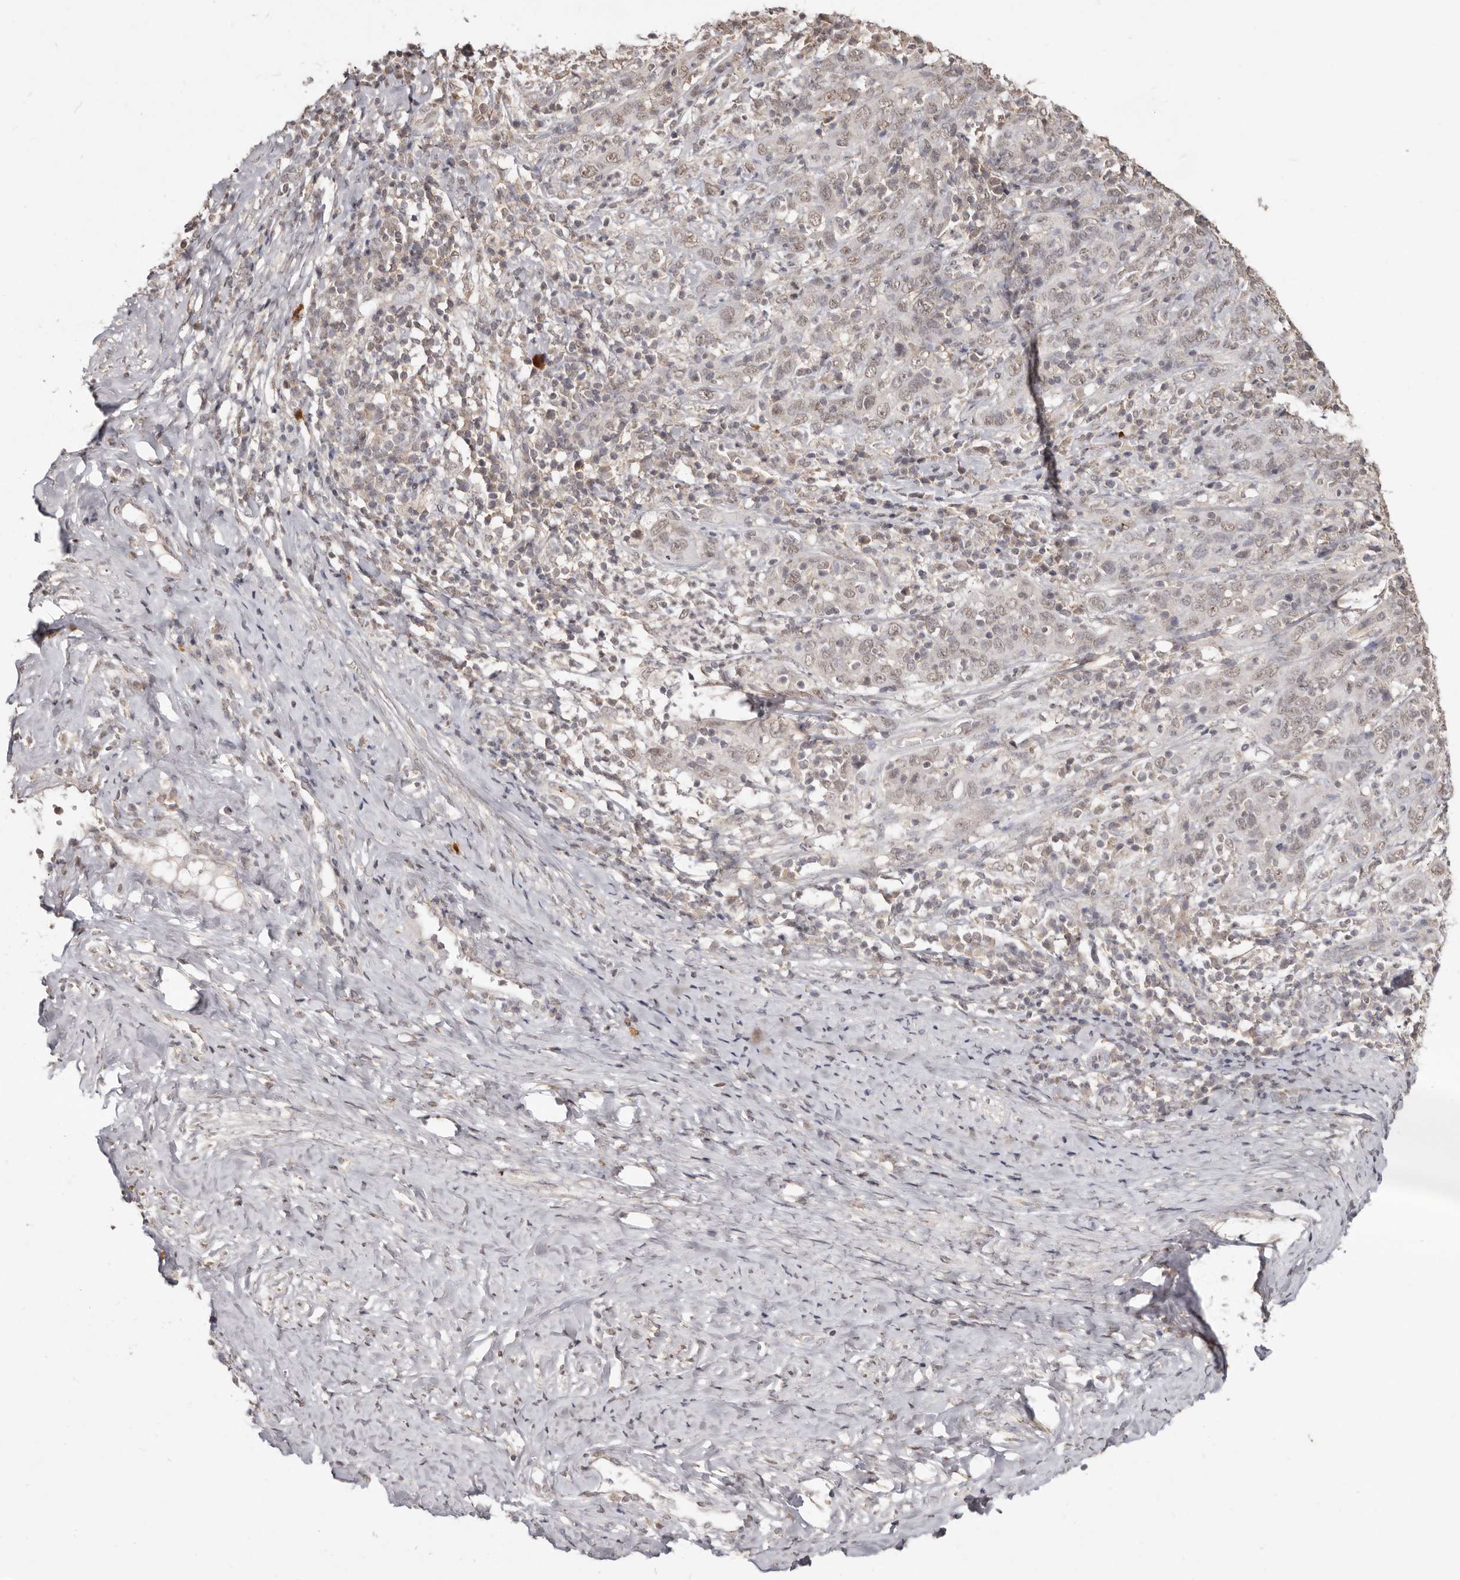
{"staining": {"intensity": "weak", "quantity": ">75%", "location": "nuclear"}, "tissue": "cervical cancer", "cell_type": "Tumor cells", "image_type": "cancer", "snomed": [{"axis": "morphology", "description": "Squamous cell carcinoma, NOS"}, {"axis": "topography", "description": "Cervix"}], "caption": "Protein analysis of cervical squamous cell carcinoma tissue shows weak nuclear staining in approximately >75% of tumor cells.", "gene": "LINGO2", "patient": {"sex": "female", "age": 46}}